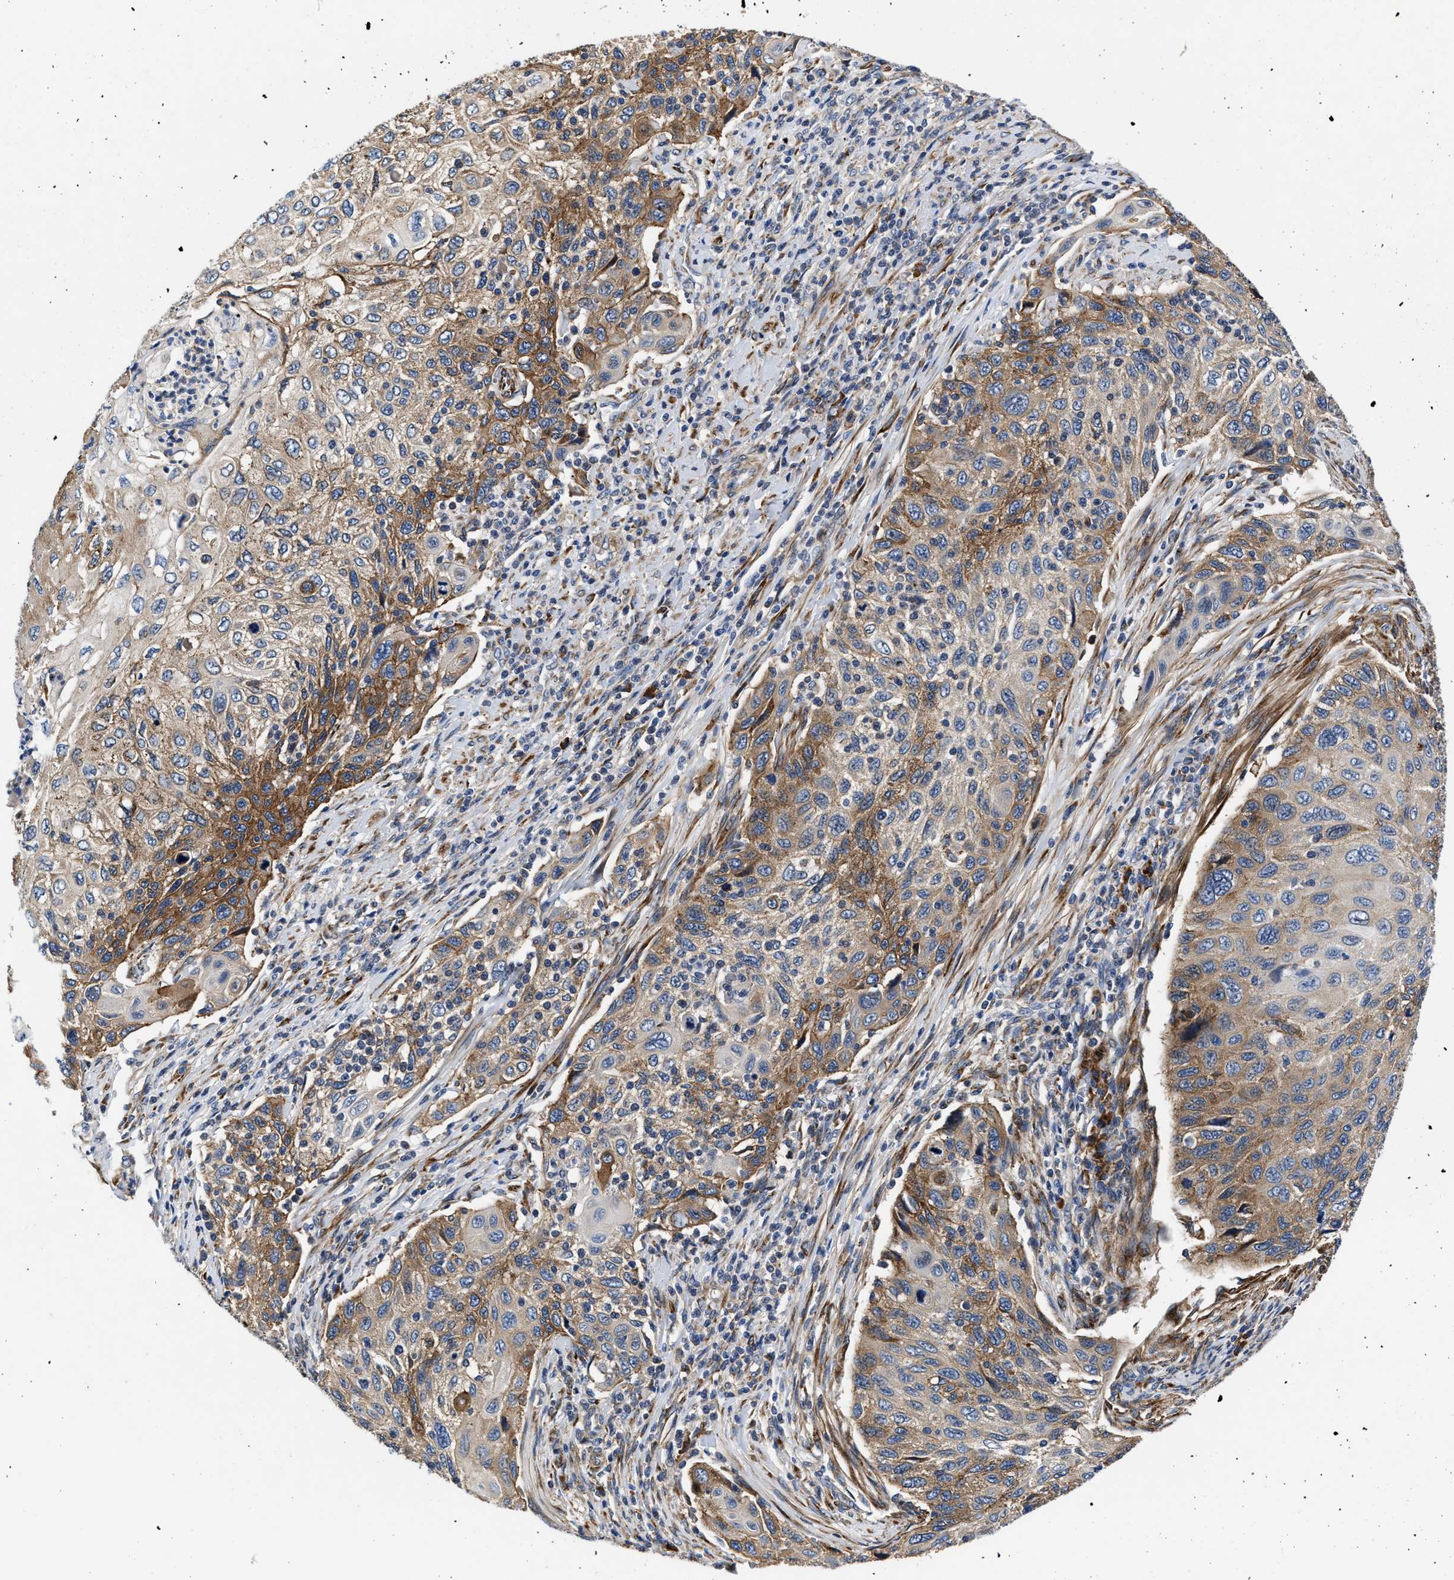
{"staining": {"intensity": "moderate", "quantity": ">75%", "location": "cytoplasmic/membranous"}, "tissue": "cervical cancer", "cell_type": "Tumor cells", "image_type": "cancer", "snomed": [{"axis": "morphology", "description": "Squamous cell carcinoma, NOS"}, {"axis": "topography", "description": "Cervix"}], "caption": "The micrograph shows staining of cervical cancer, revealing moderate cytoplasmic/membranous protein expression (brown color) within tumor cells.", "gene": "SLC12A2", "patient": {"sex": "female", "age": 70}}